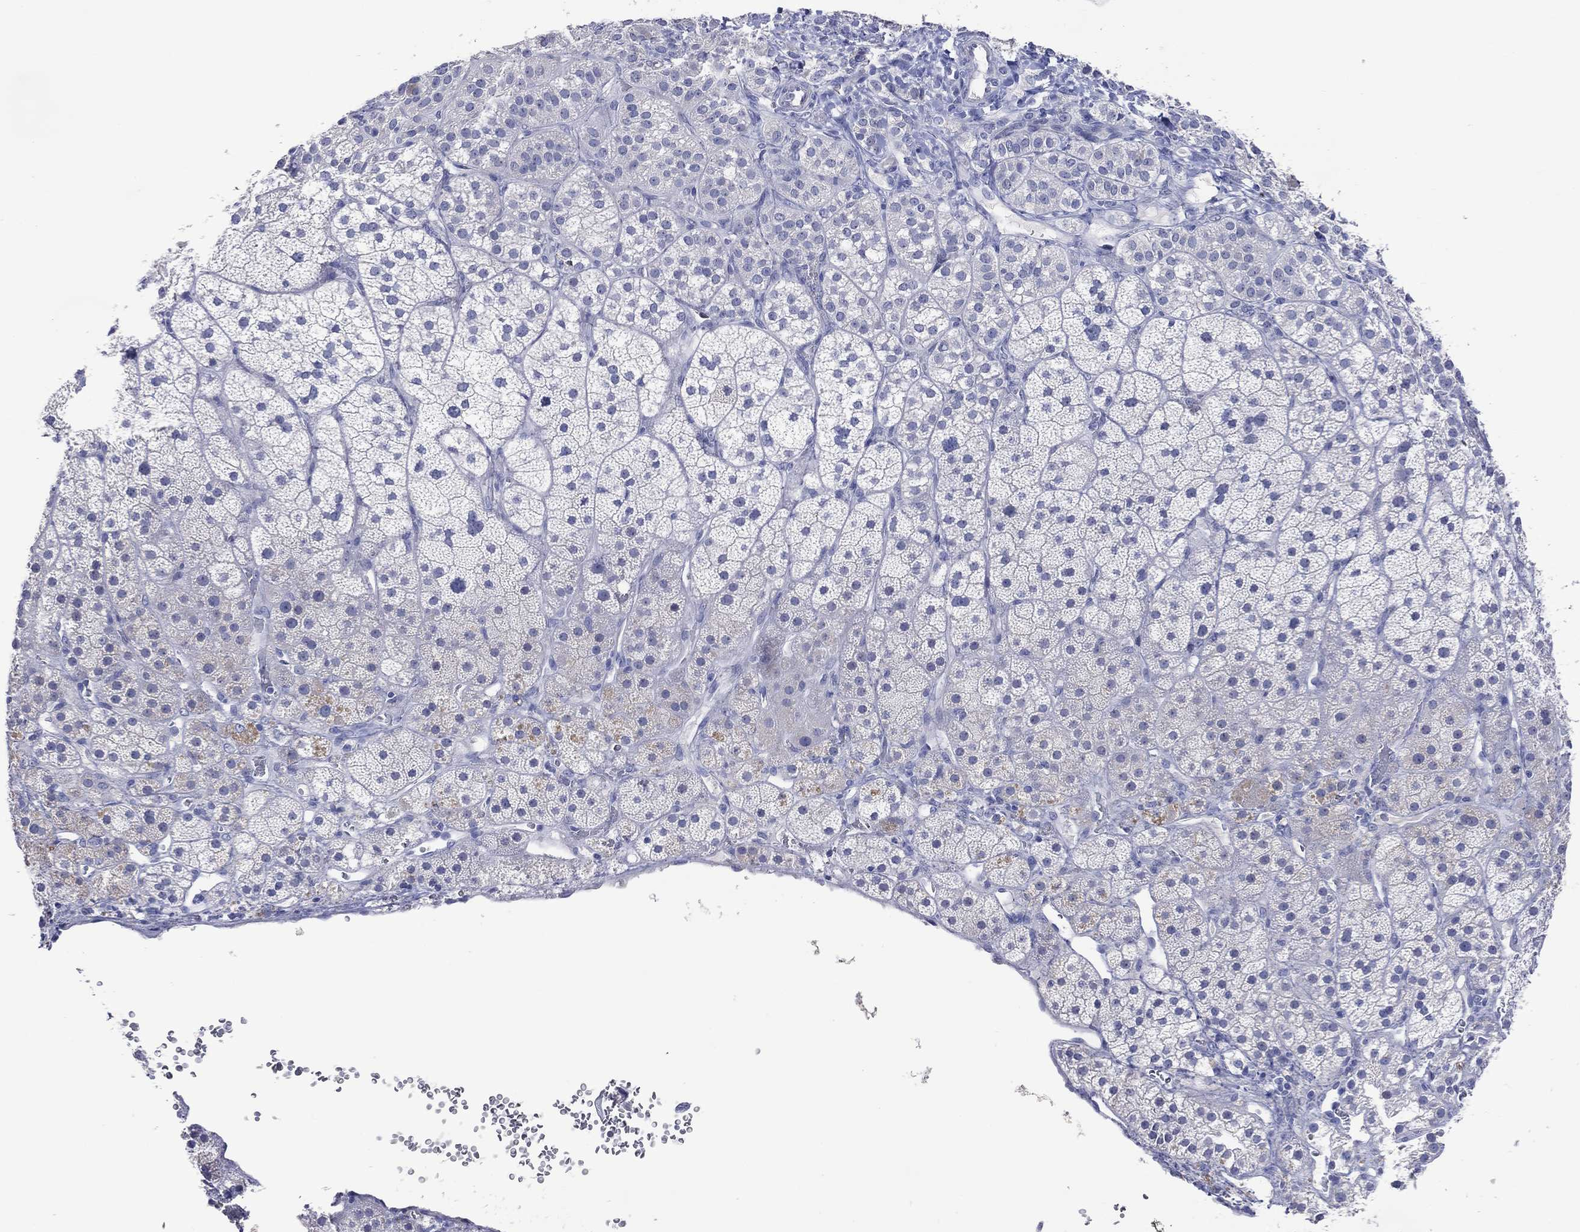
{"staining": {"intensity": "negative", "quantity": "none", "location": "none"}, "tissue": "adrenal gland", "cell_type": "Glandular cells", "image_type": "normal", "snomed": [{"axis": "morphology", "description": "Normal tissue, NOS"}, {"axis": "topography", "description": "Adrenal gland"}], "caption": "IHC of benign human adrenal gland exhibits no positivity in glandular cells.", "gene": "DNAH6", "patient": {"sex": "male", "age": 57}}